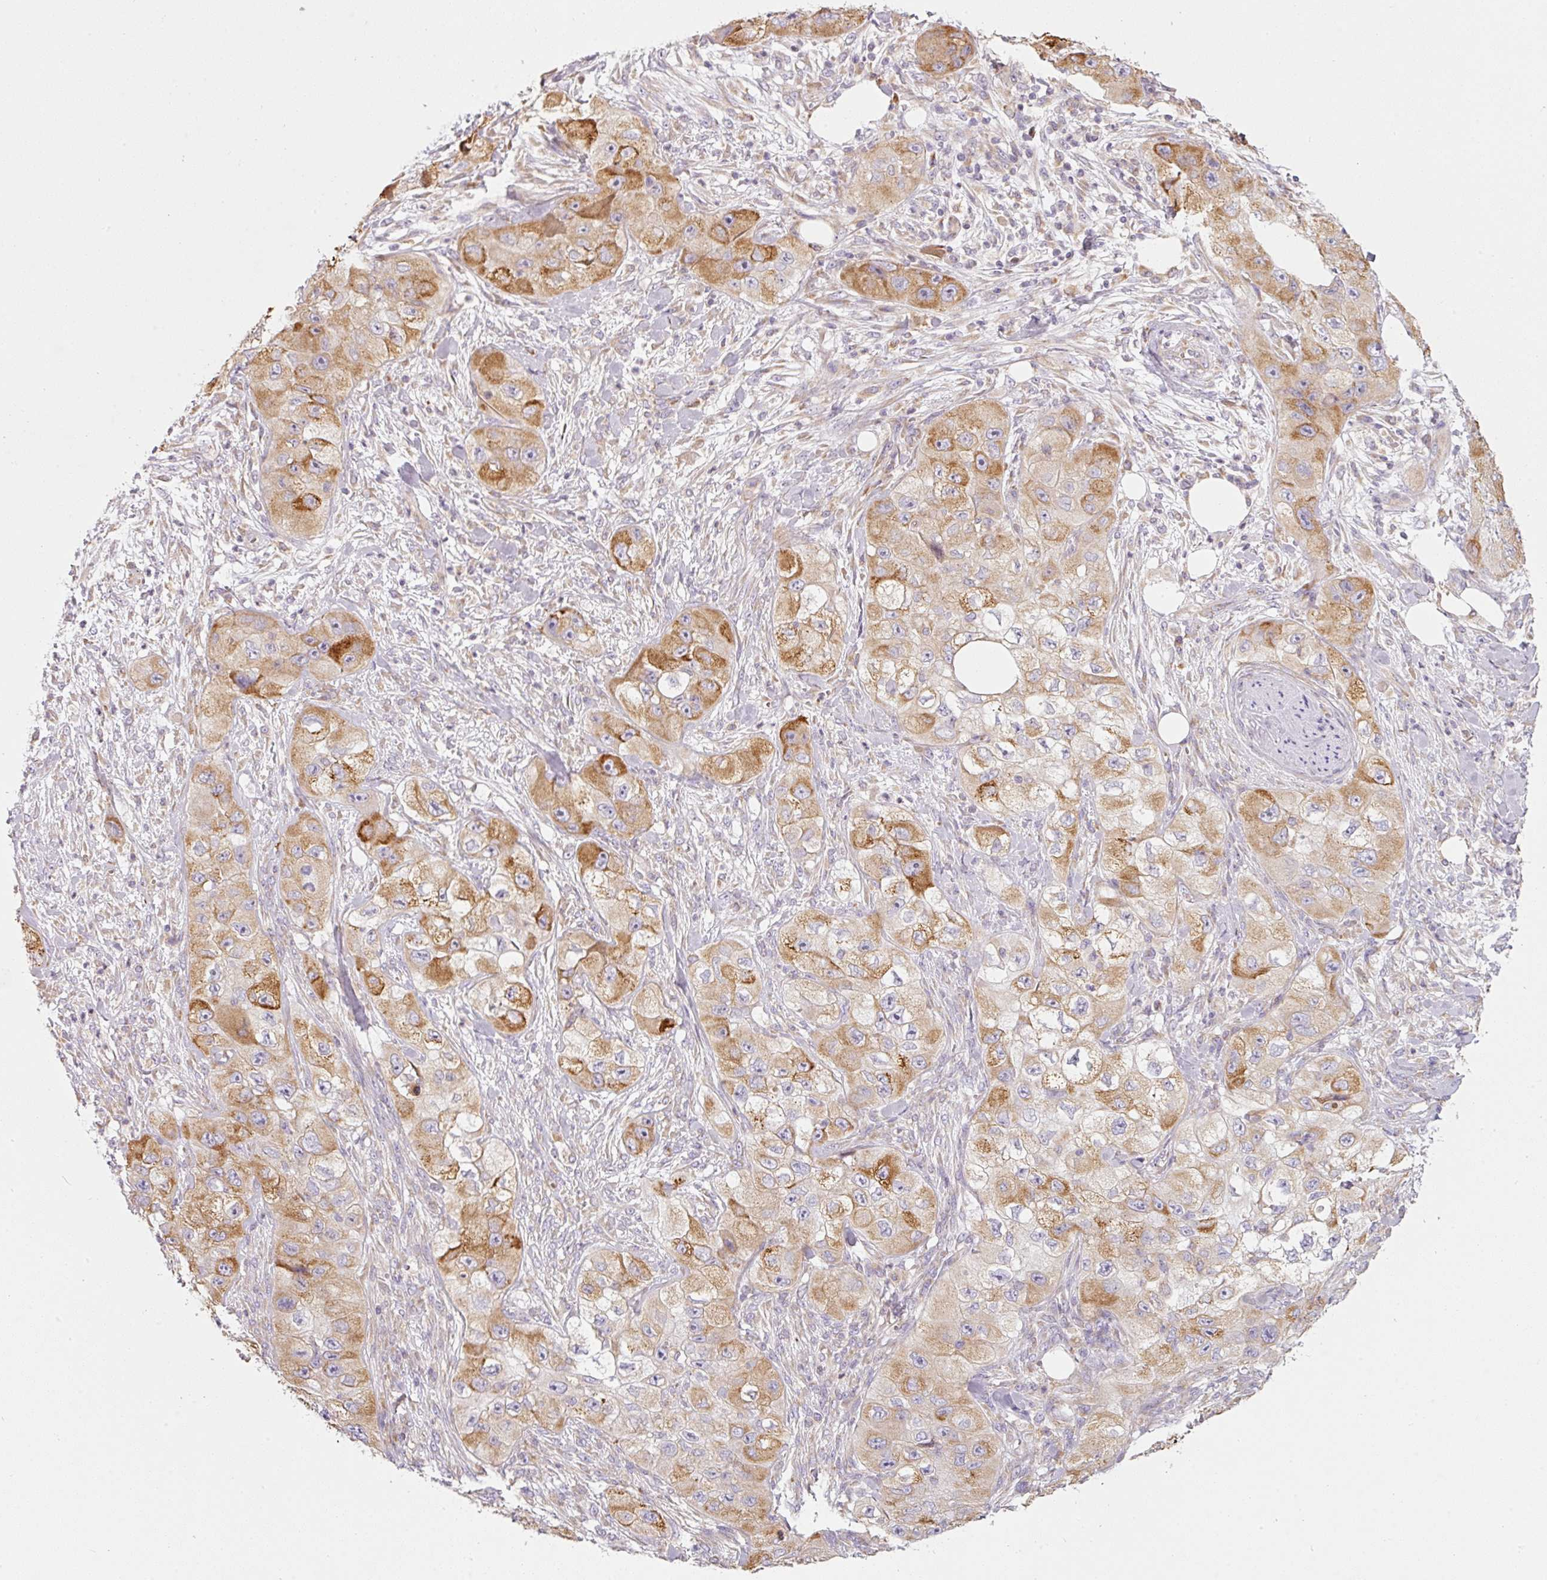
{"staining": {"intensity": "strong", "quantity": "<25%", "location": "cytoplasmic/membranous"}, "tissue": "skin cancer", "cell_type": "Tumor cells", "image_type": "cancer", "snomed": [{"axis": "morphology", "description": "Squamous cell carcinoma, NOS"}, {"axis": "topography", "description": "Skin"}, {"axis": "topography", "description": "Subcutis"}], "caption": "Immunohistochemistry image of human skin cancer stained for a protein (brown), which reveals medium levels of strong cytoplasmic/membranous staining in about <25% of tumor cells.", "gene": "MORN4", "patient": {"sex": "male", "age": 73}}